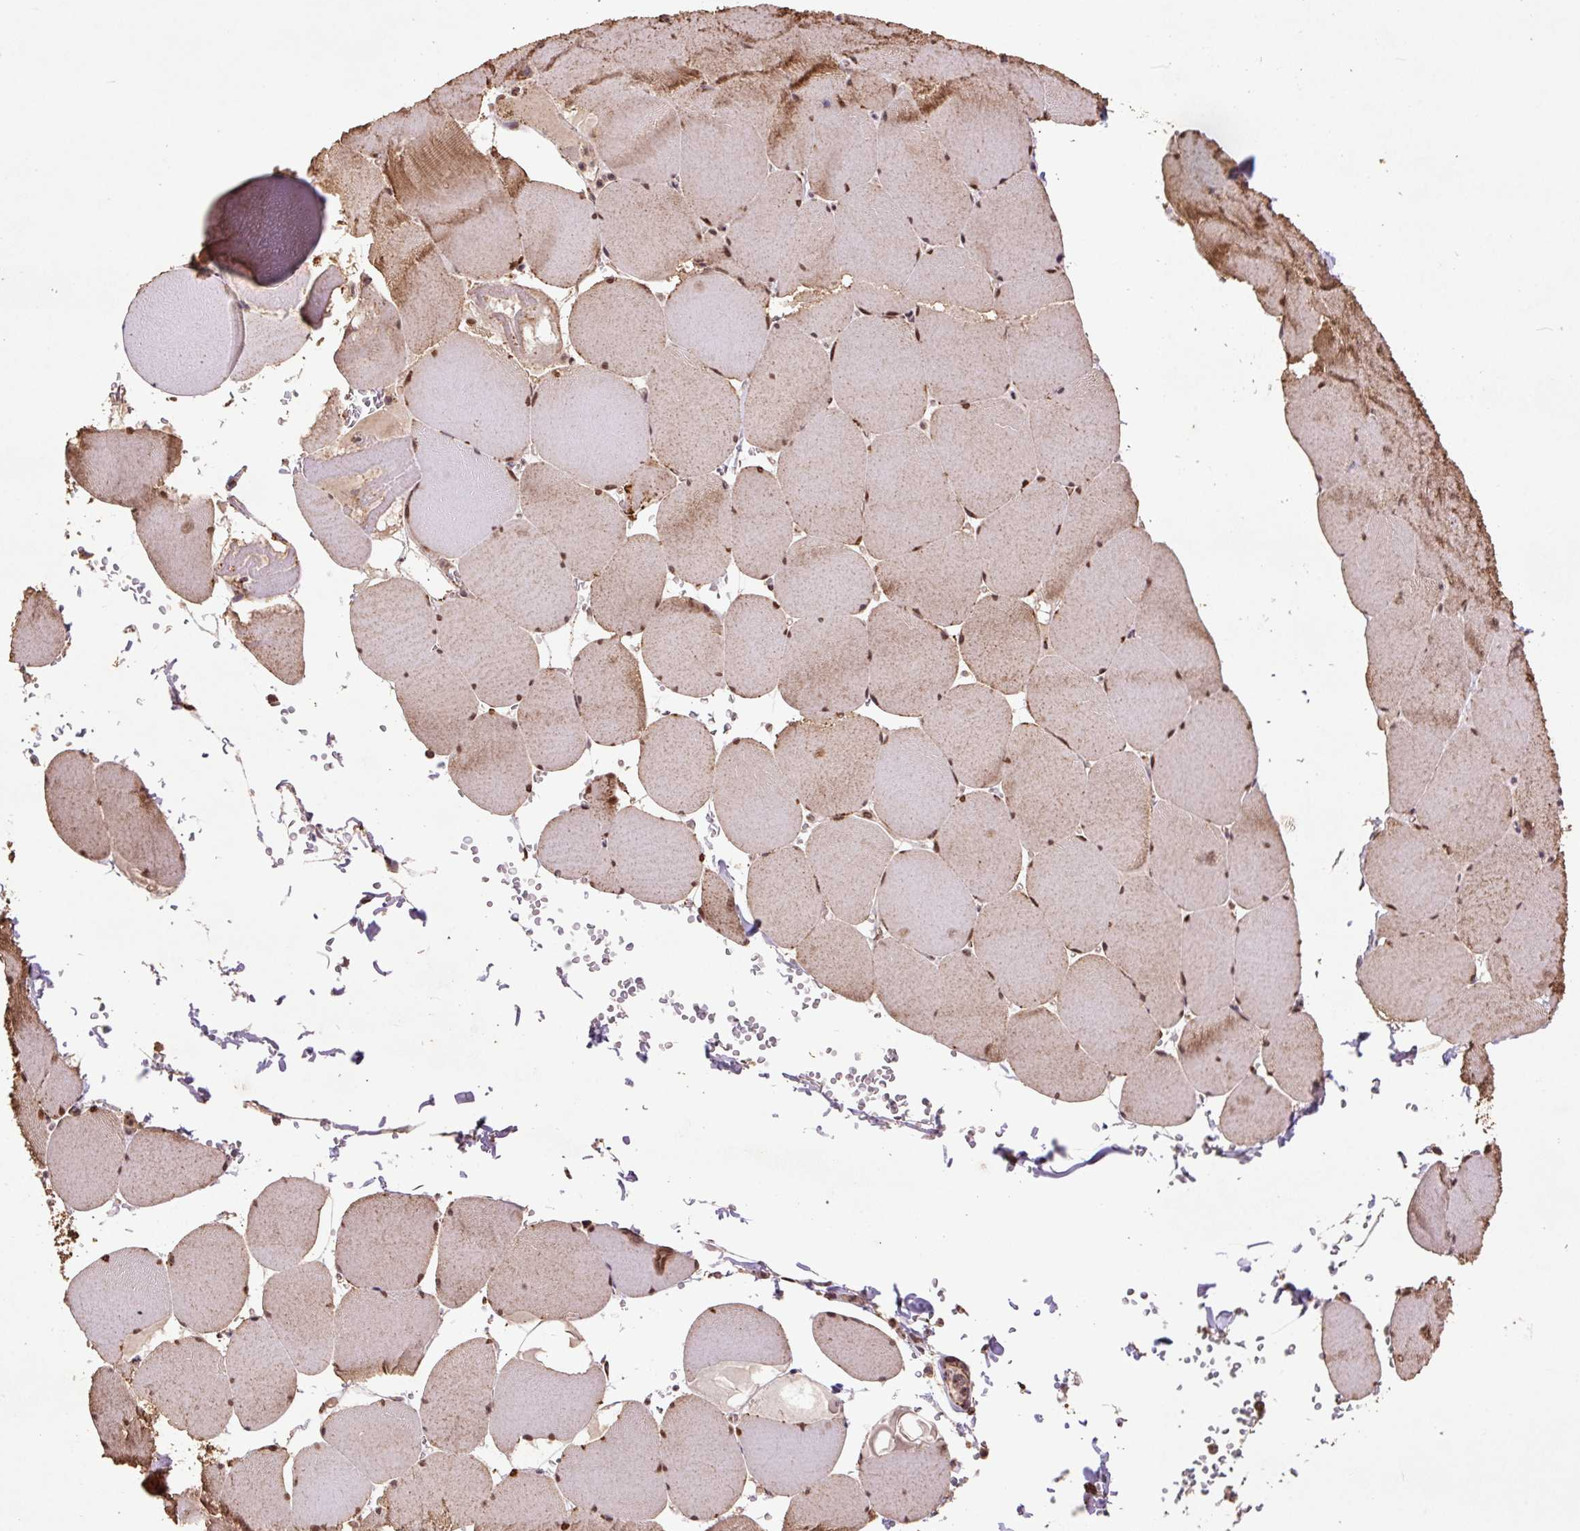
{"staining": {"intensity": "moderate", "quantity": "25%-75%", "location": "cytoplasmic/membranous"}, "tissue": "skeletal muscle", "cell_type": "Myocytes", "image_type": "normal", "snomed": [{"axis": "morphology", "description": "Normal tissue, NOS"}, {"axis": "topography", "description": "Skeletal muscle"}, {"axis": "topography", "description": "Head-Neck"}], "caption": "IHC image of benign skeletal muscle: skeletal muscle stained using immunohistochemistry demonstrates medium levels of moderate protein expression localized specifically in the cytoplasmic/membranous of myocytes, appearing as a cytoplasmic/membranous brown color.", "gene": "ATP5F1A", "patient": {"sex": "male", "age": 66}}